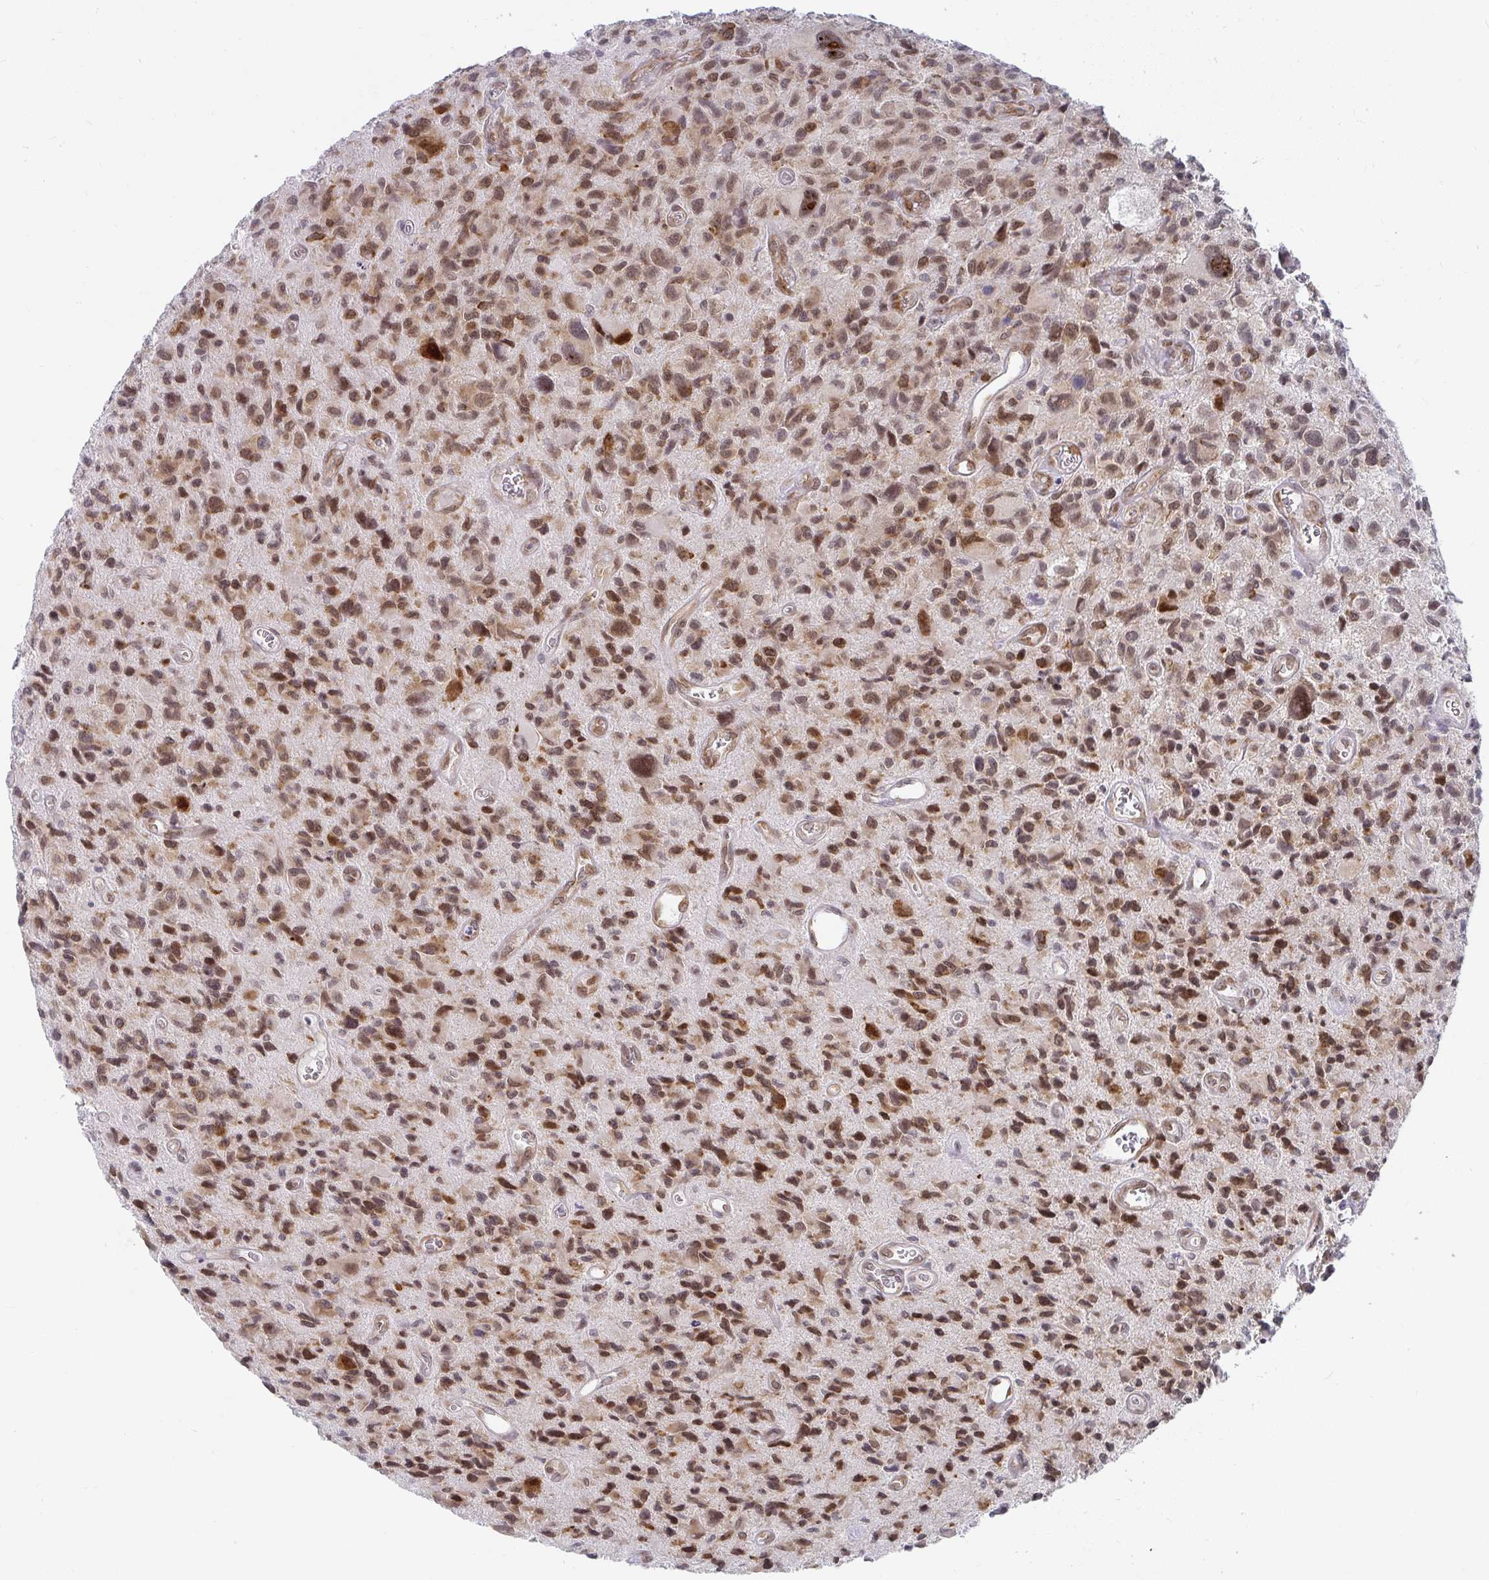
{"staining": {"intensity": "moderate", "quantity": ">75%", "location": "nuclear"}, "tissue": "glioma", "cell_type": "Tumor cells", "image_type": "cancer", "snomed": [{"axis": "morphology", "description": "Glioma, malignant, High grade"}, {"axis": "topography", "description": "Brain"}], "caption": "An immunohistochemistry (IHC) image of tumor tissue is shown. Protein staining in brown highlights moderate nuclear positivity in malignant high-grade glioma within tumor cells.", "gene": "SYNCRIP", "patient": {"sex": "male", "age": 76}}